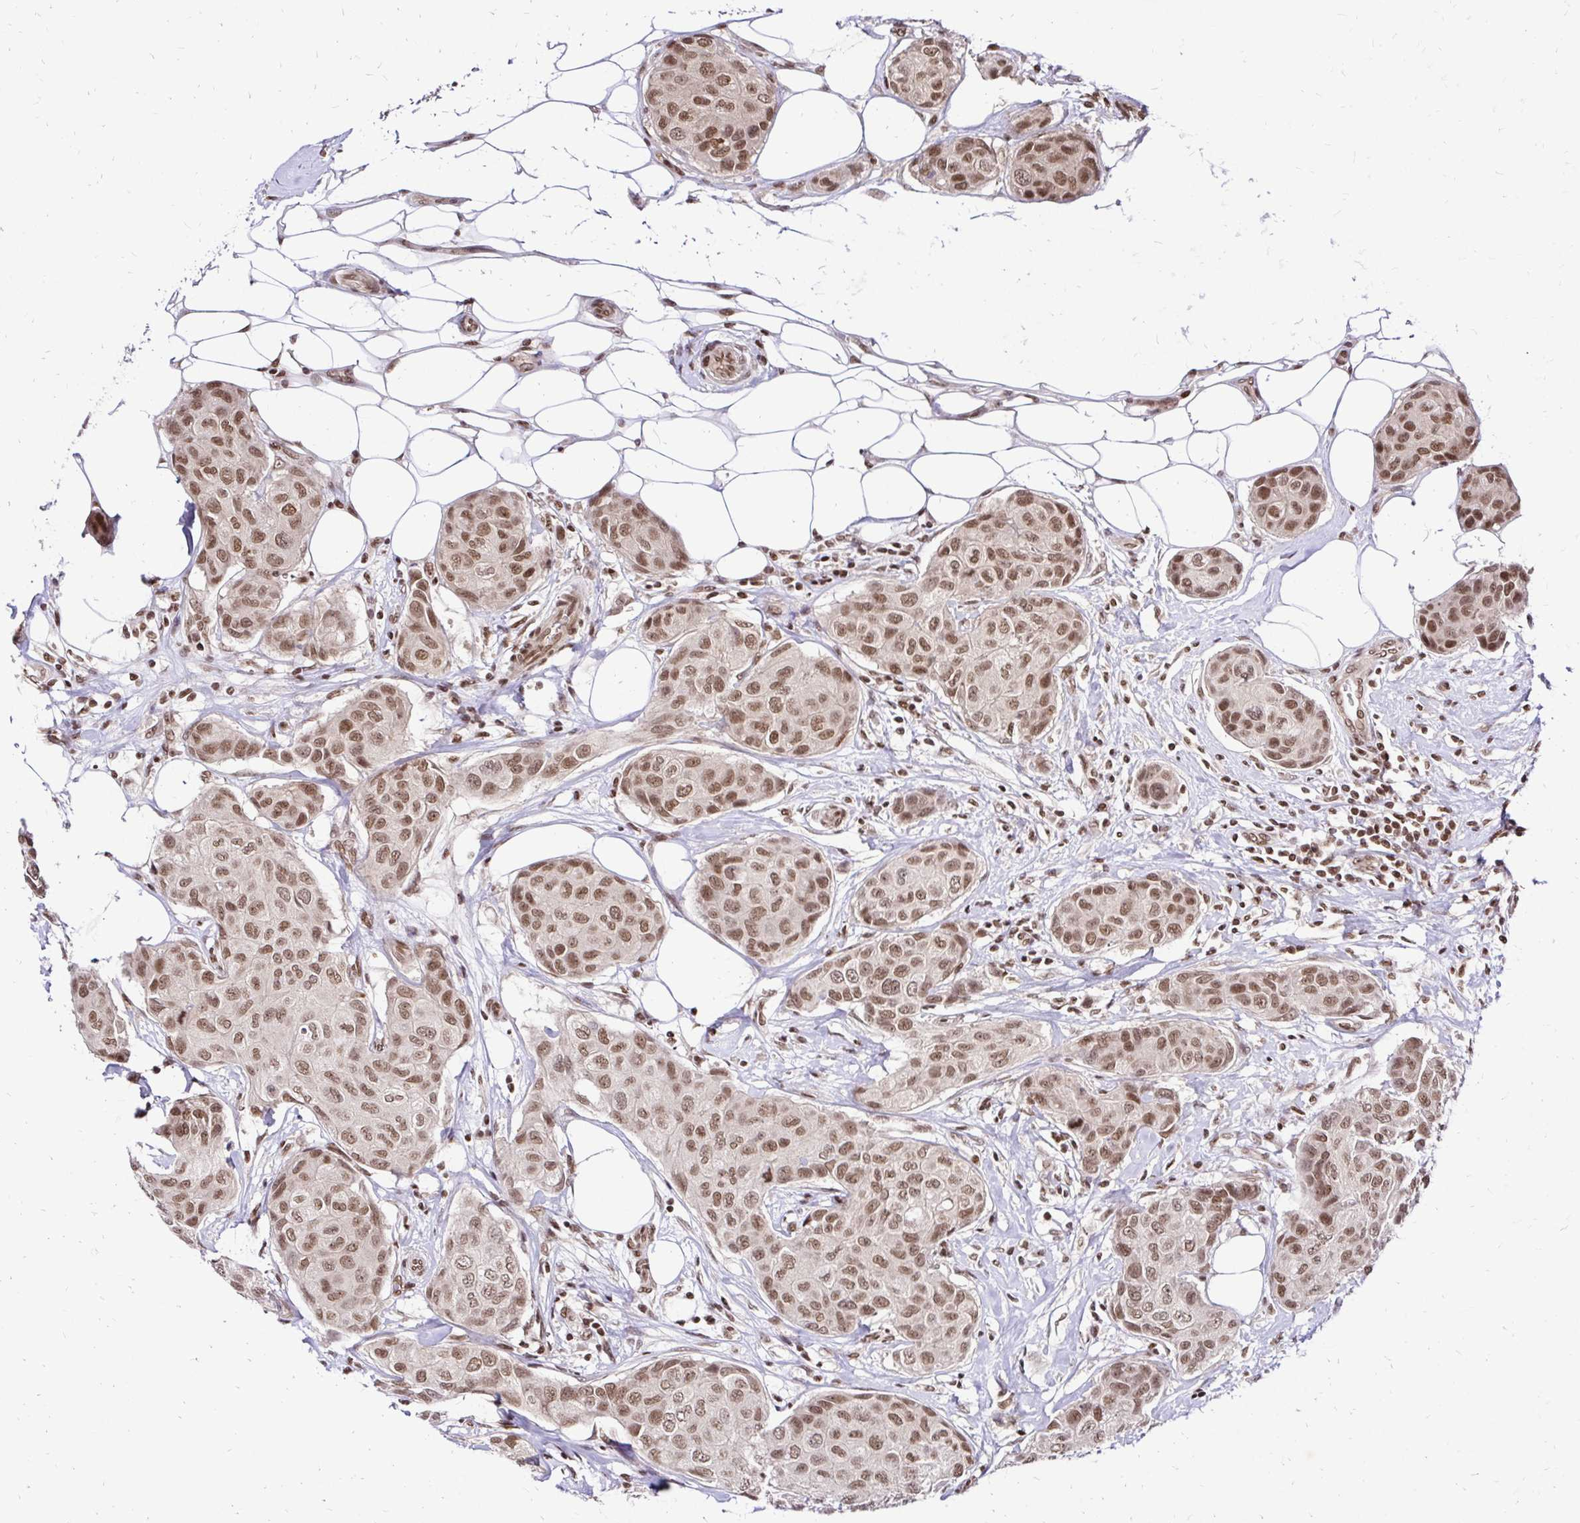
{"staining": {"intensity": "moderate", "quantity": ">75%", "location": "nuclear"}, "tissue": "breast cancer", "cell_type": "Tumor cells", "image_type": "cancer", "snomed": [{"axis": "morphology", "description": "Duct carcinoma"}, {"axis": "topography", "description": "Breast"}, {"axis": "topography", "description": "Lymph node"}], "caption": "Tumor cells display medium levels of moderate nuclear expression in approximately >75% of cells in human breast invasive ductal carcinoma.", "gene": "GLYR1", "patient": {"sex": "female", "age": 80}}